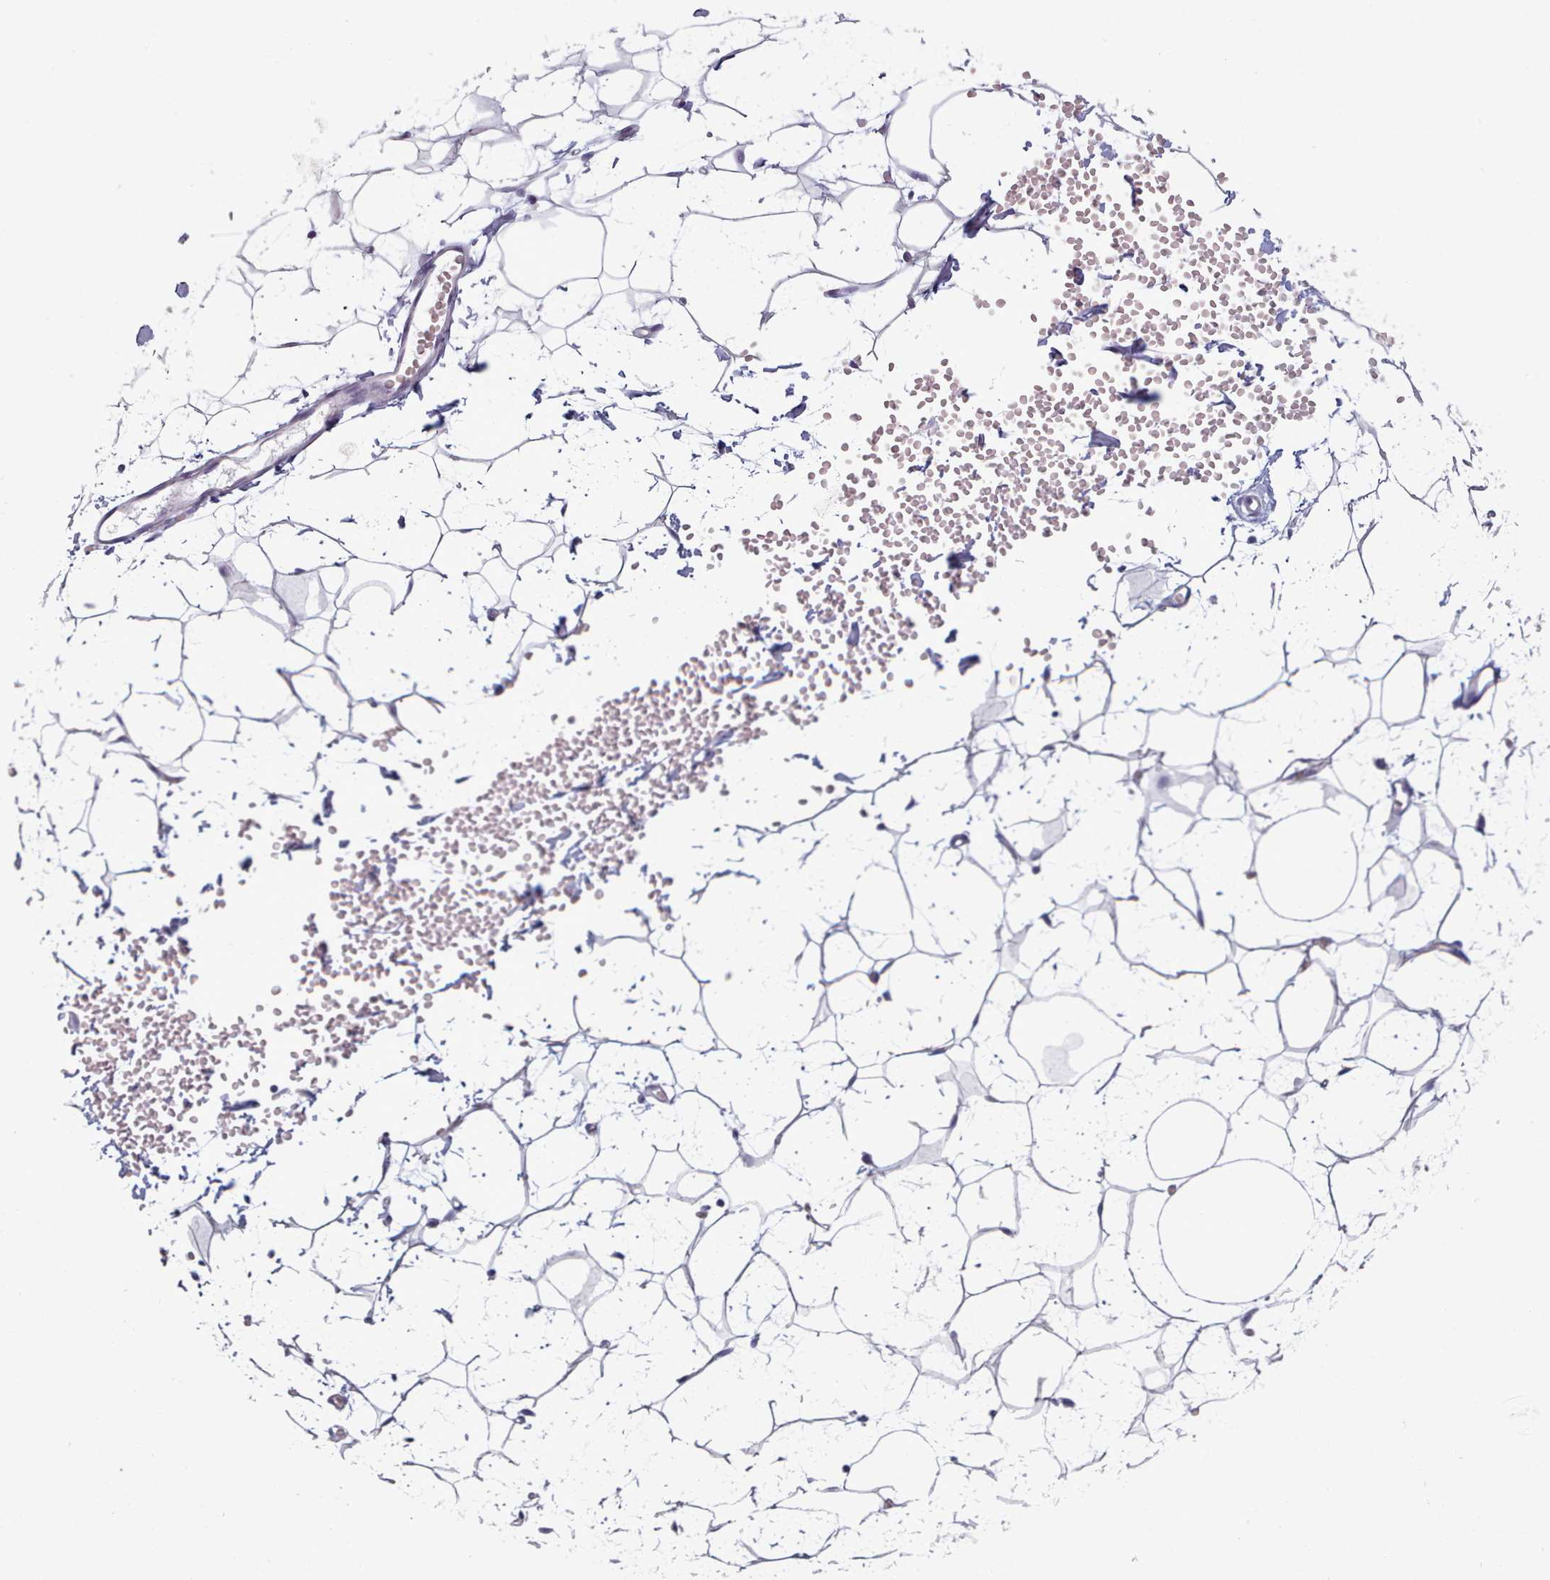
{"staining": {"intensity": "negative", "quantity": "none", "location": "none"}, "tissue": "adipose tissue", "cell_type": "Adipocytes", "image_type": "normal", "snomed": [{"axis": "morphology", "description": "Normal tissue, NOS"}, {"axis": "topography", "description": "Breast"}], "caption": "Adipocytes show no significant protein positivity in benign adipose tissue. (DAB (3,3'-diaminobenzidine) immunohistochemistry (IHC), high magnification).", "gene": "ZNF43", "patient": {"sex": "female", "age": 23}}